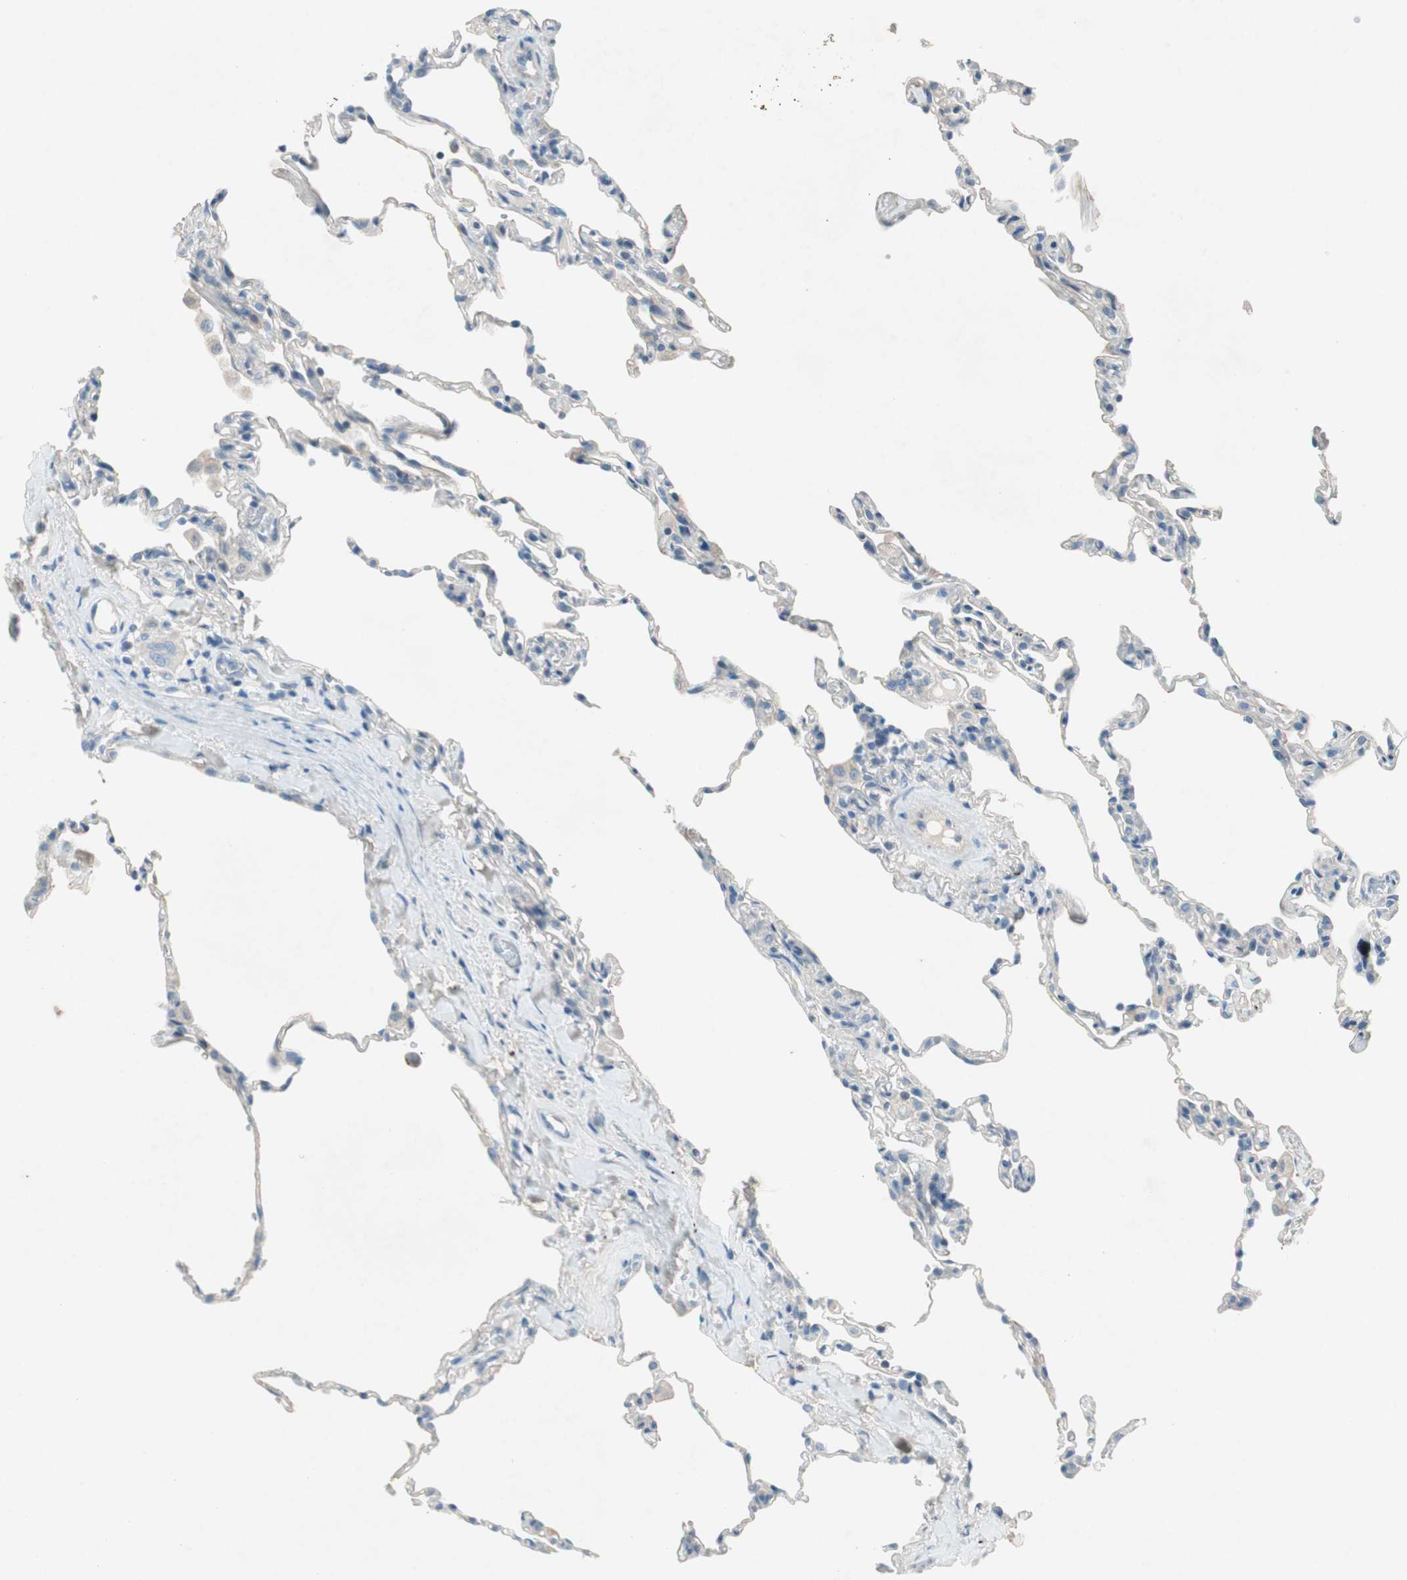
{"staining": {"intensity": "negative", "quantity": "none", "location": "none"}, "tissue": "lung", "cell_type": "Alveolar cells", "image_type": "normal", "snomed": [{"axis": "morphology", "description": "Normal tissue, NOS"}, {"axis": "topography", "description": "Lung"}], "caption": "Alveolar cells show no significant staining in benign lung. (DAB immunohistochemistry with hematoxylin counter stain).", "gene": "PRRG4", "patient": {"sex": "male", "age": 59}}